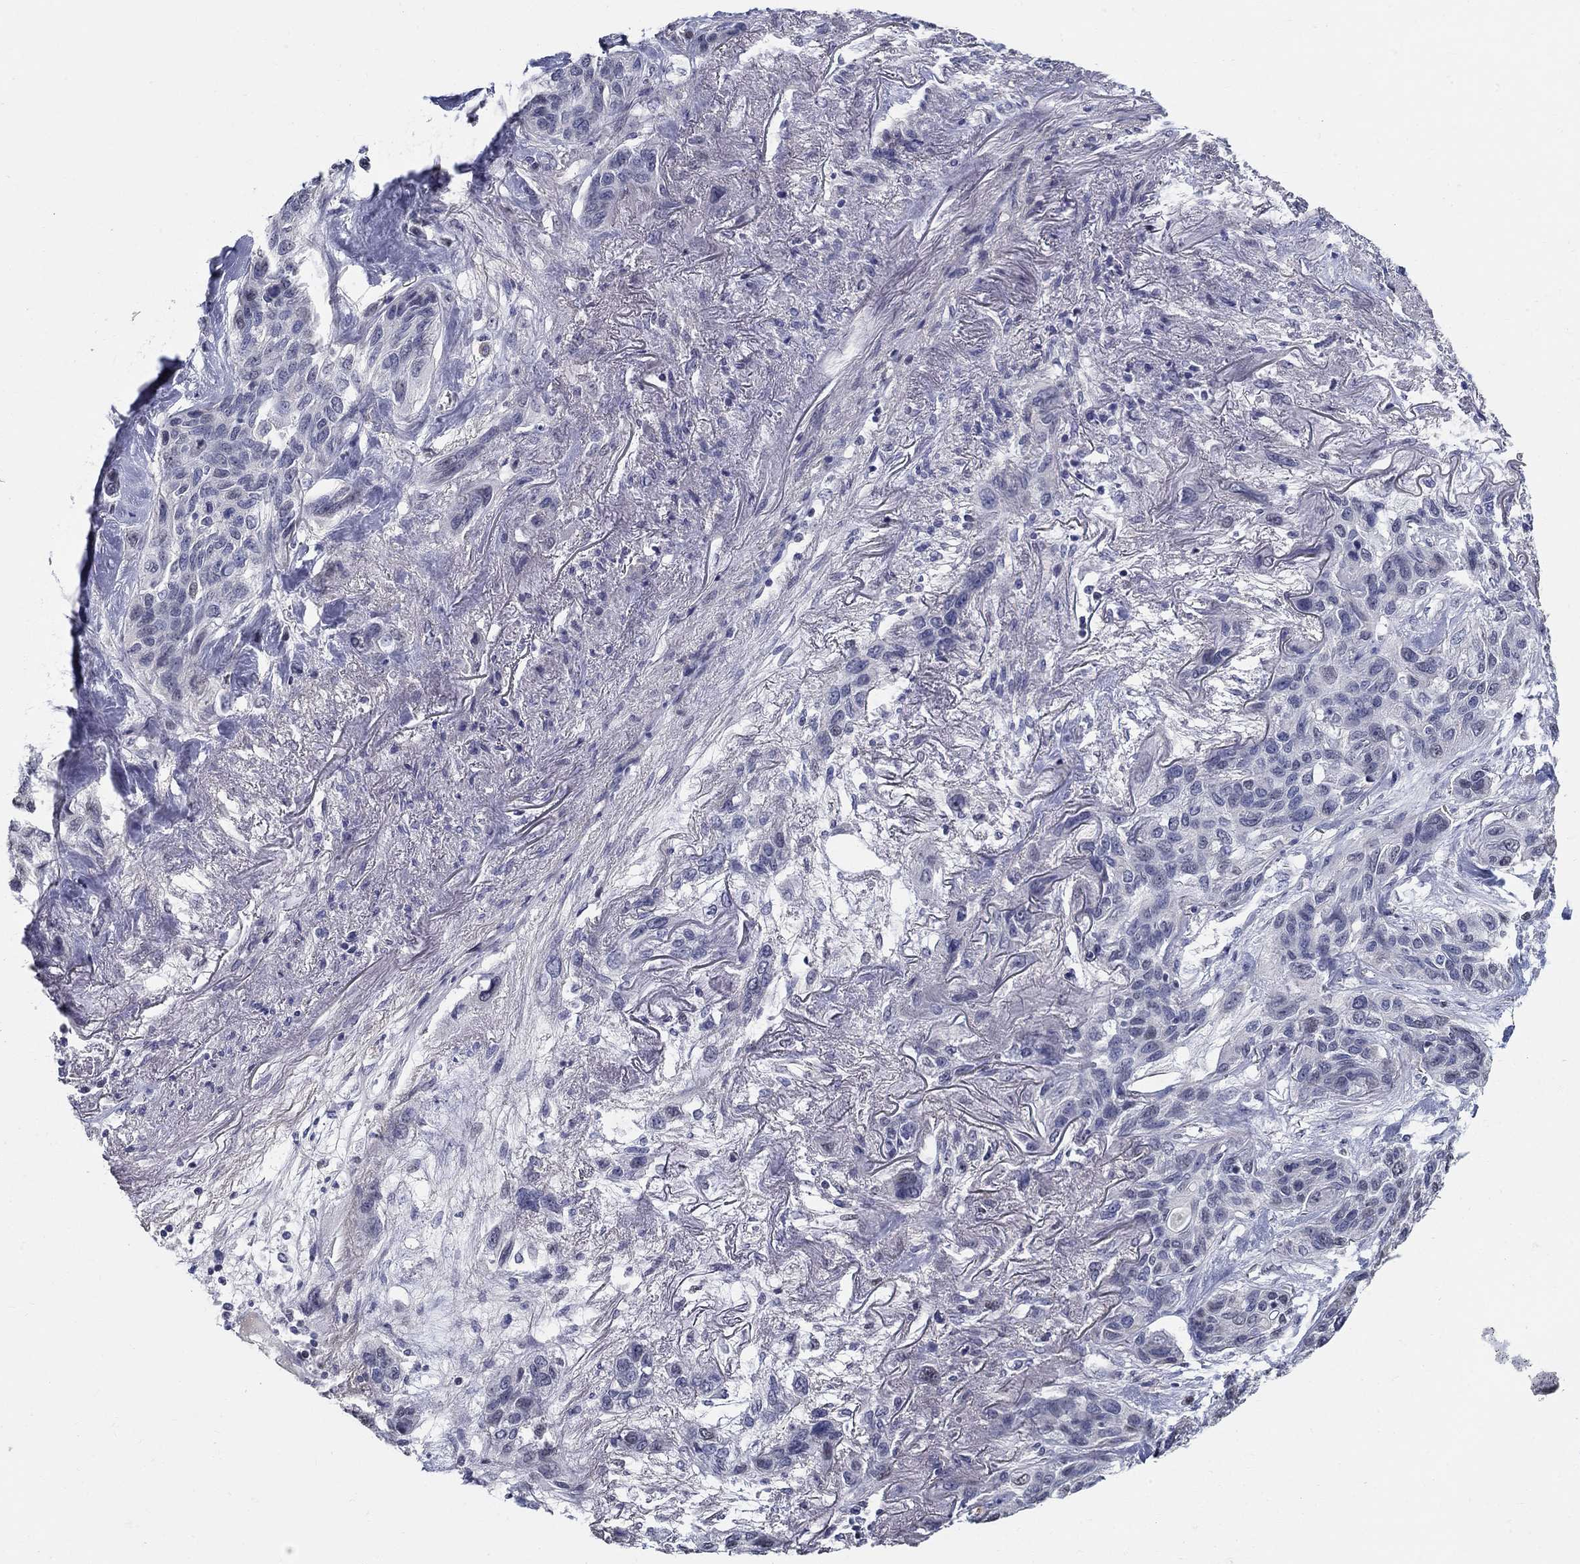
{"staining": {"intensity": "negative", "quantity": "none", "location": "none"}, "tissue": "lung cancer", "cell_type": "Tumor cells", "image_type": "cancer", "snomed": [{"axis": "morphology", "description": "Squamous cell carcinoma, NOS"}, {"axis": "topography", "description": "Lung"}], "caption": "Squamous cell carcinoma (lung) was stained to show a protein in brown. There is no significant staining in tumor cells.", "gene": "C16orf46", "patient": {"sex": "female", "age": 70}}